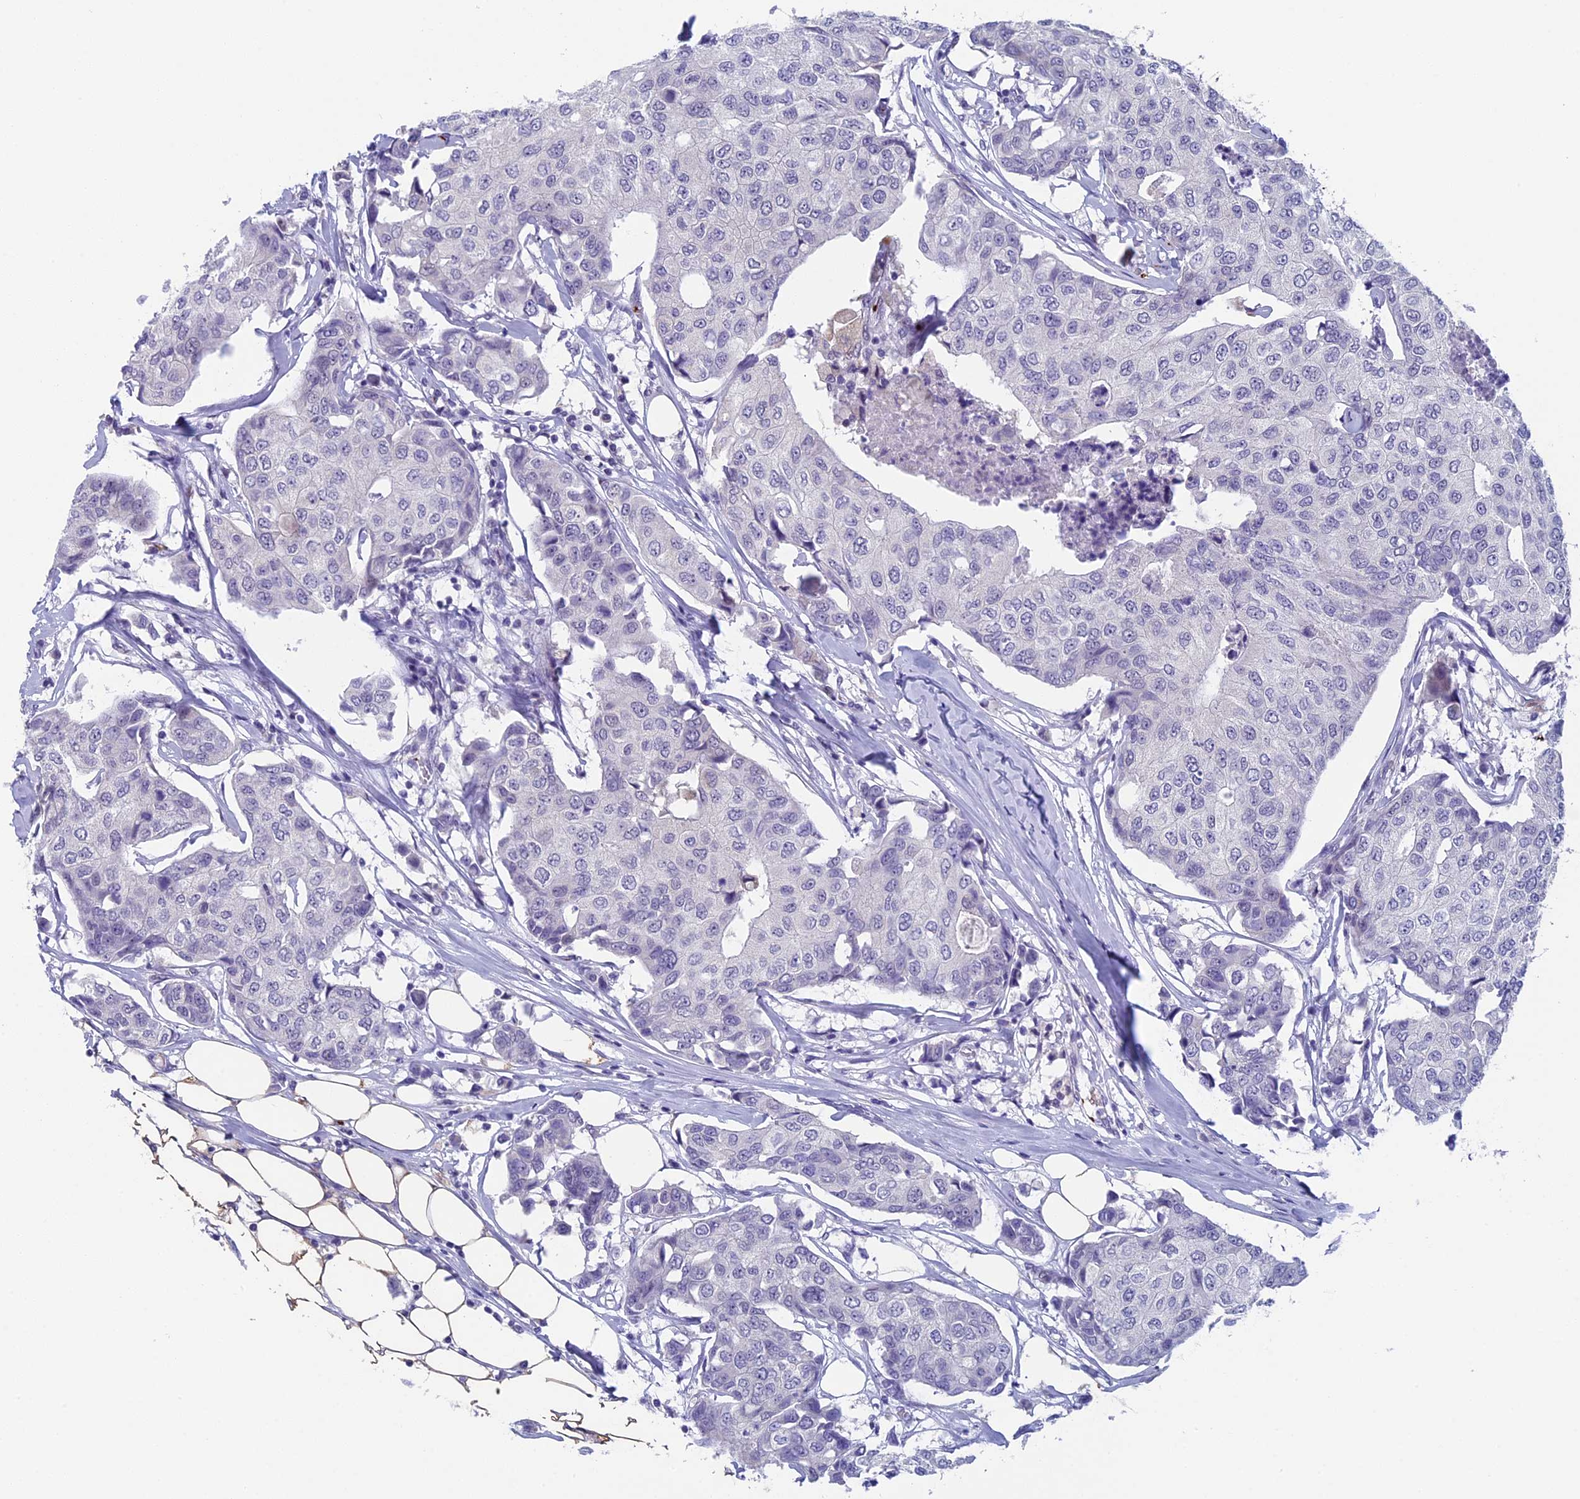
{"staining": {"intensity": "negative", "quantity": "none", "location": "none"}, "tissue": "breast cancer", "cell_type": "Tumor cells", "image_type": "cancer", "snomed": [{"axis": "morphology", "description": "Duct carcinoma"}, {"axis": "topography", "description": "Breast"}], "caption": "Tumor cells are negative for protein expression in human invasive ductal carcinoma (breast). (DAB (3,3'-diaminobenzidine) immunohistochemistry (IHC) with hematoxylin counter stain).", "gene": "AIFM2", "patient": {"sex": "female", "age": 80}}